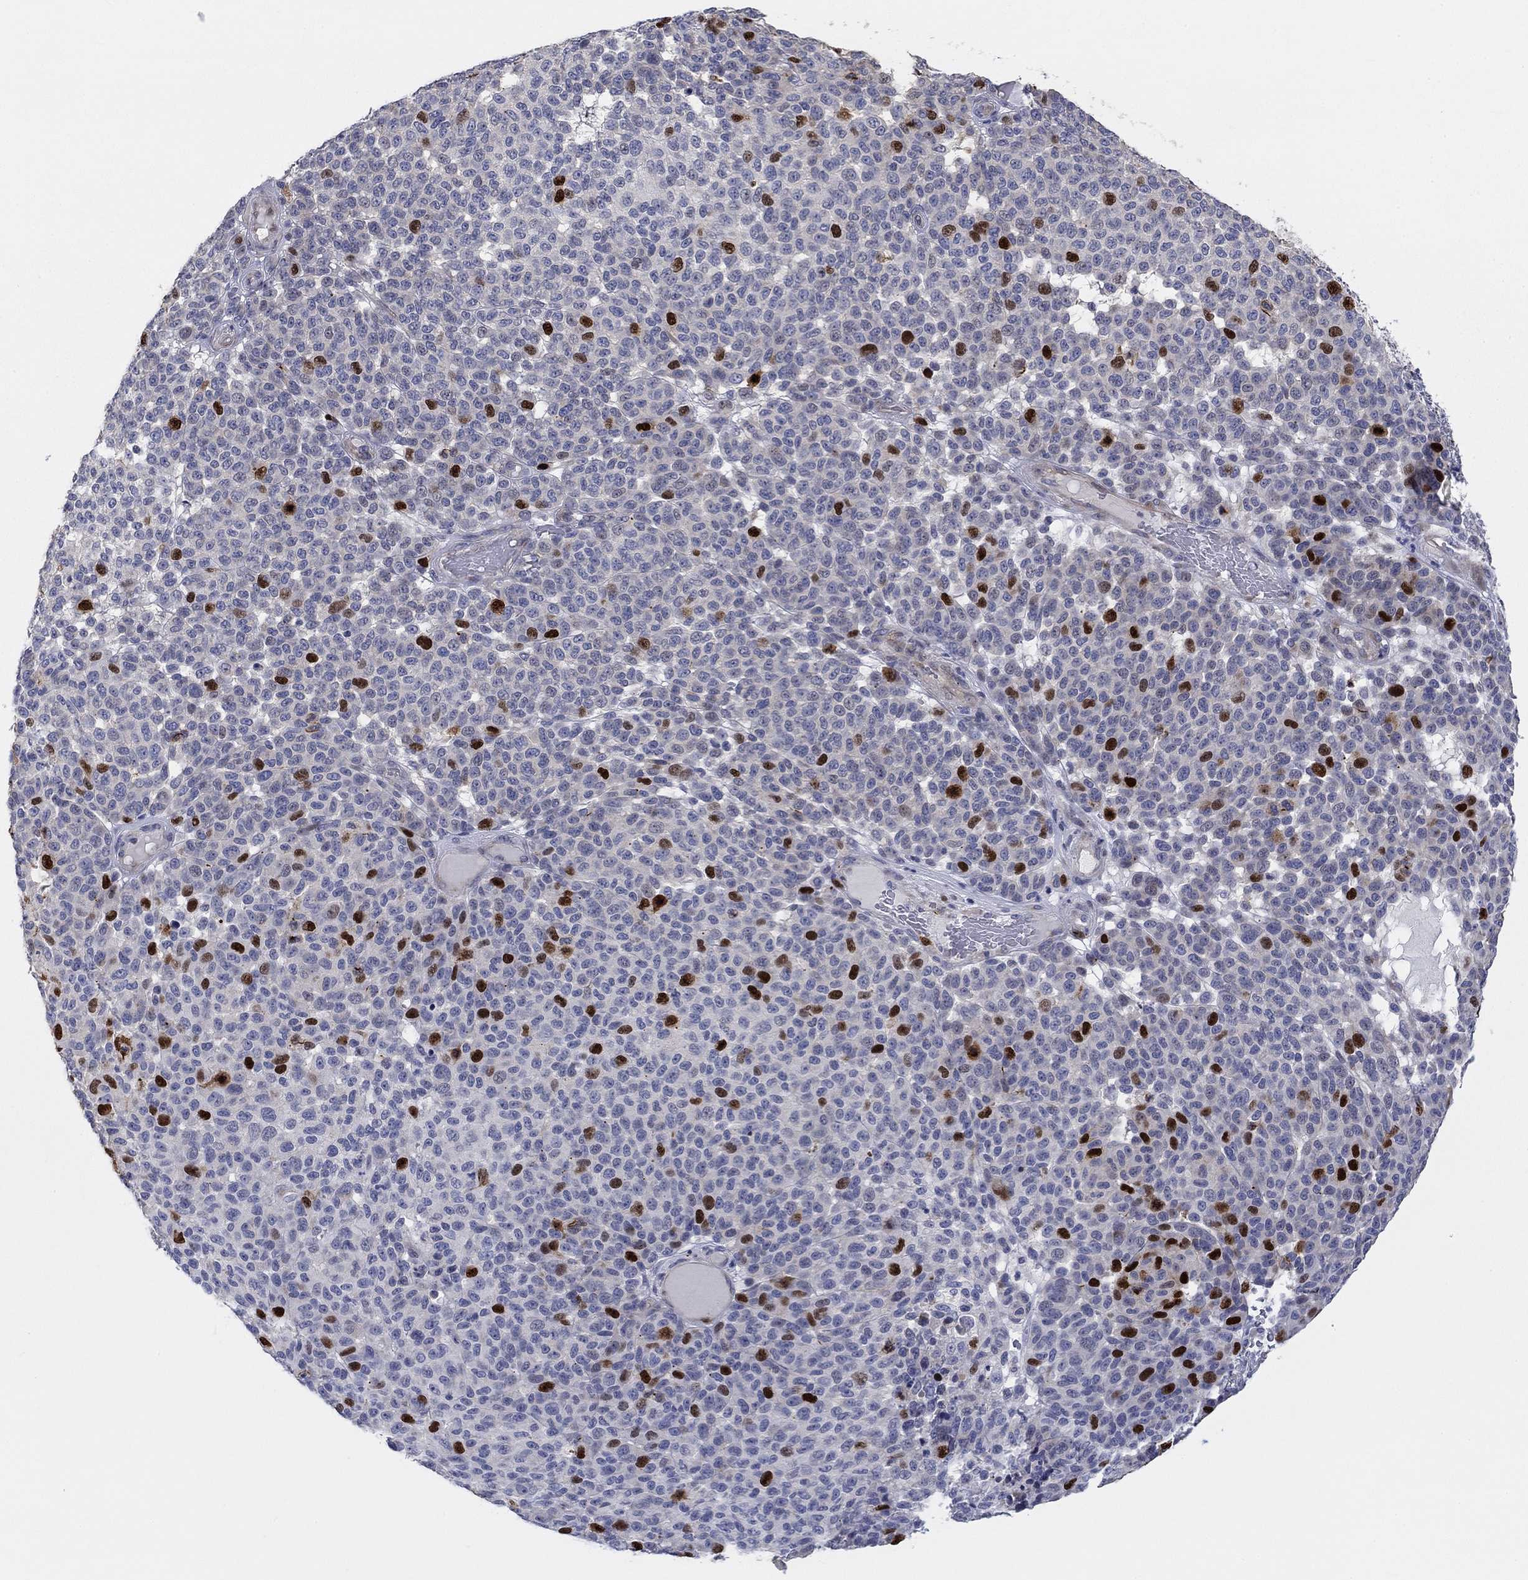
{"staining": {"intensity": "strong", "quantity": "<25%", "location": "nuclear"}, "tissue": "melanoma", "cell_type": "Tumor cells", "image_type": "cancer", "snomed": [{"axis": "morphology", "description": "Malignant melanoma, NOS"}, {"axis": "topography", "description": "Skin"}], "caption": "High-magnification brightfield microscopy of malignant melanoma stained with DAB (3,3'-diaminobenzidine) (brown) and counterstained with hematoxylin (blue). tumor cells exhibit strong nuclear staining is appreciated in approximately<25% of cells. The staining was performed using DAB (3,3'-diaminobenzidine), with brown indicating positive protein expression. Nuclei are stained blue with hematoxylin.", "gene": "PRC1", "patient": {"sex": "female", "age": 95}}